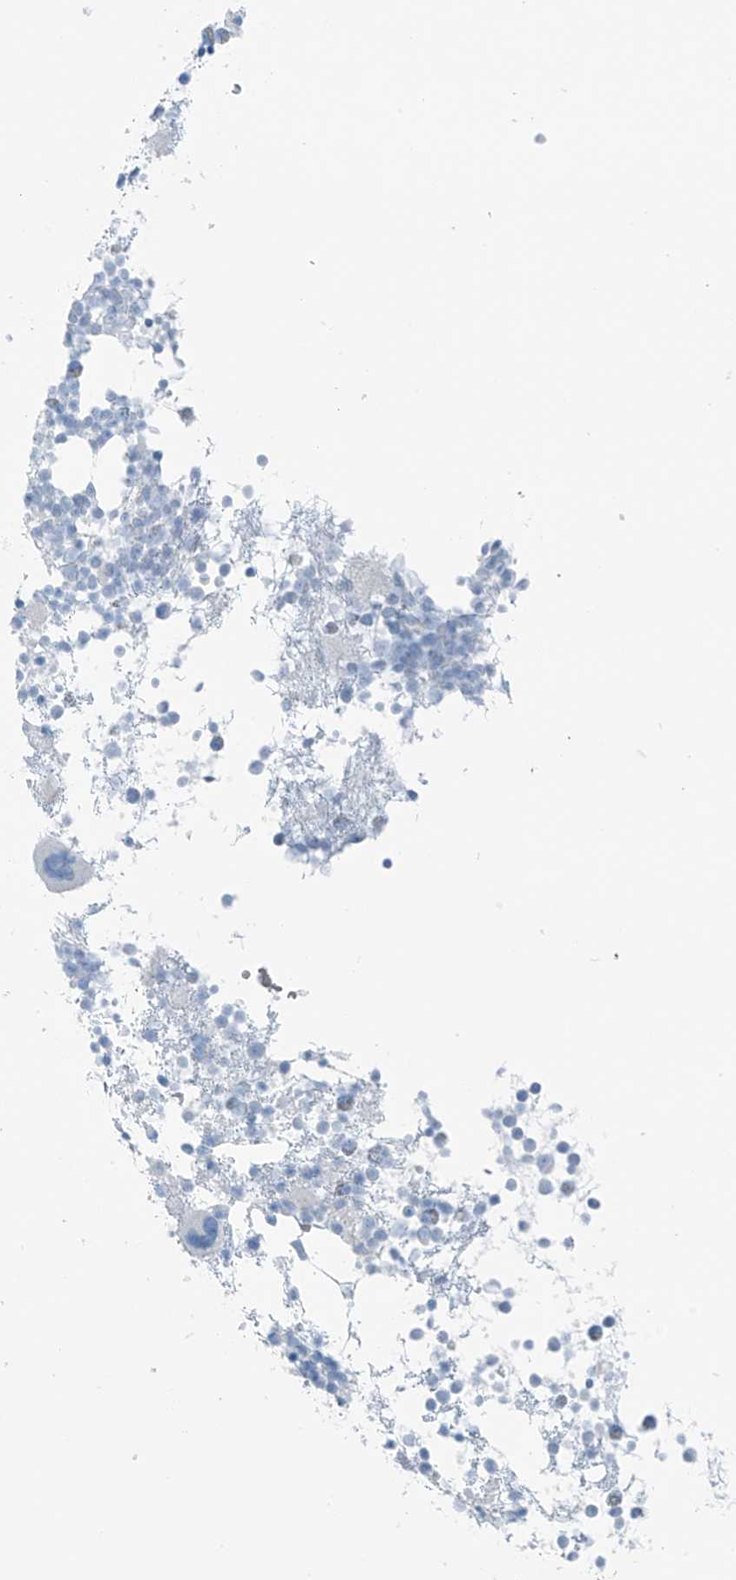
{"staining": {"intensity": "negative", "quantity": "none", "location": "none"}, "tissue": "bone marrow", "cell_type": "Hematopoietic cells", "image_type": "normal", "snomed": [{"axis": "morphology", "description": "Normal tissue, NOS"}, {"axis": "topography", "description": "Bone marrow"}], "caption": "This is a image of immunohistochemistry (IHC) staining of normal bone marrow, which shows no staining in hematopoietic cells. (Stains: DAB (3,3'-diaminobenzidine) immunohistochemistry (IHC) with hematoxylin counter stain, Microscopy: brightfield microscopy at high magnification).", "gene": "SLC25A43", "patient": {"sex": "female", "age": 57}}